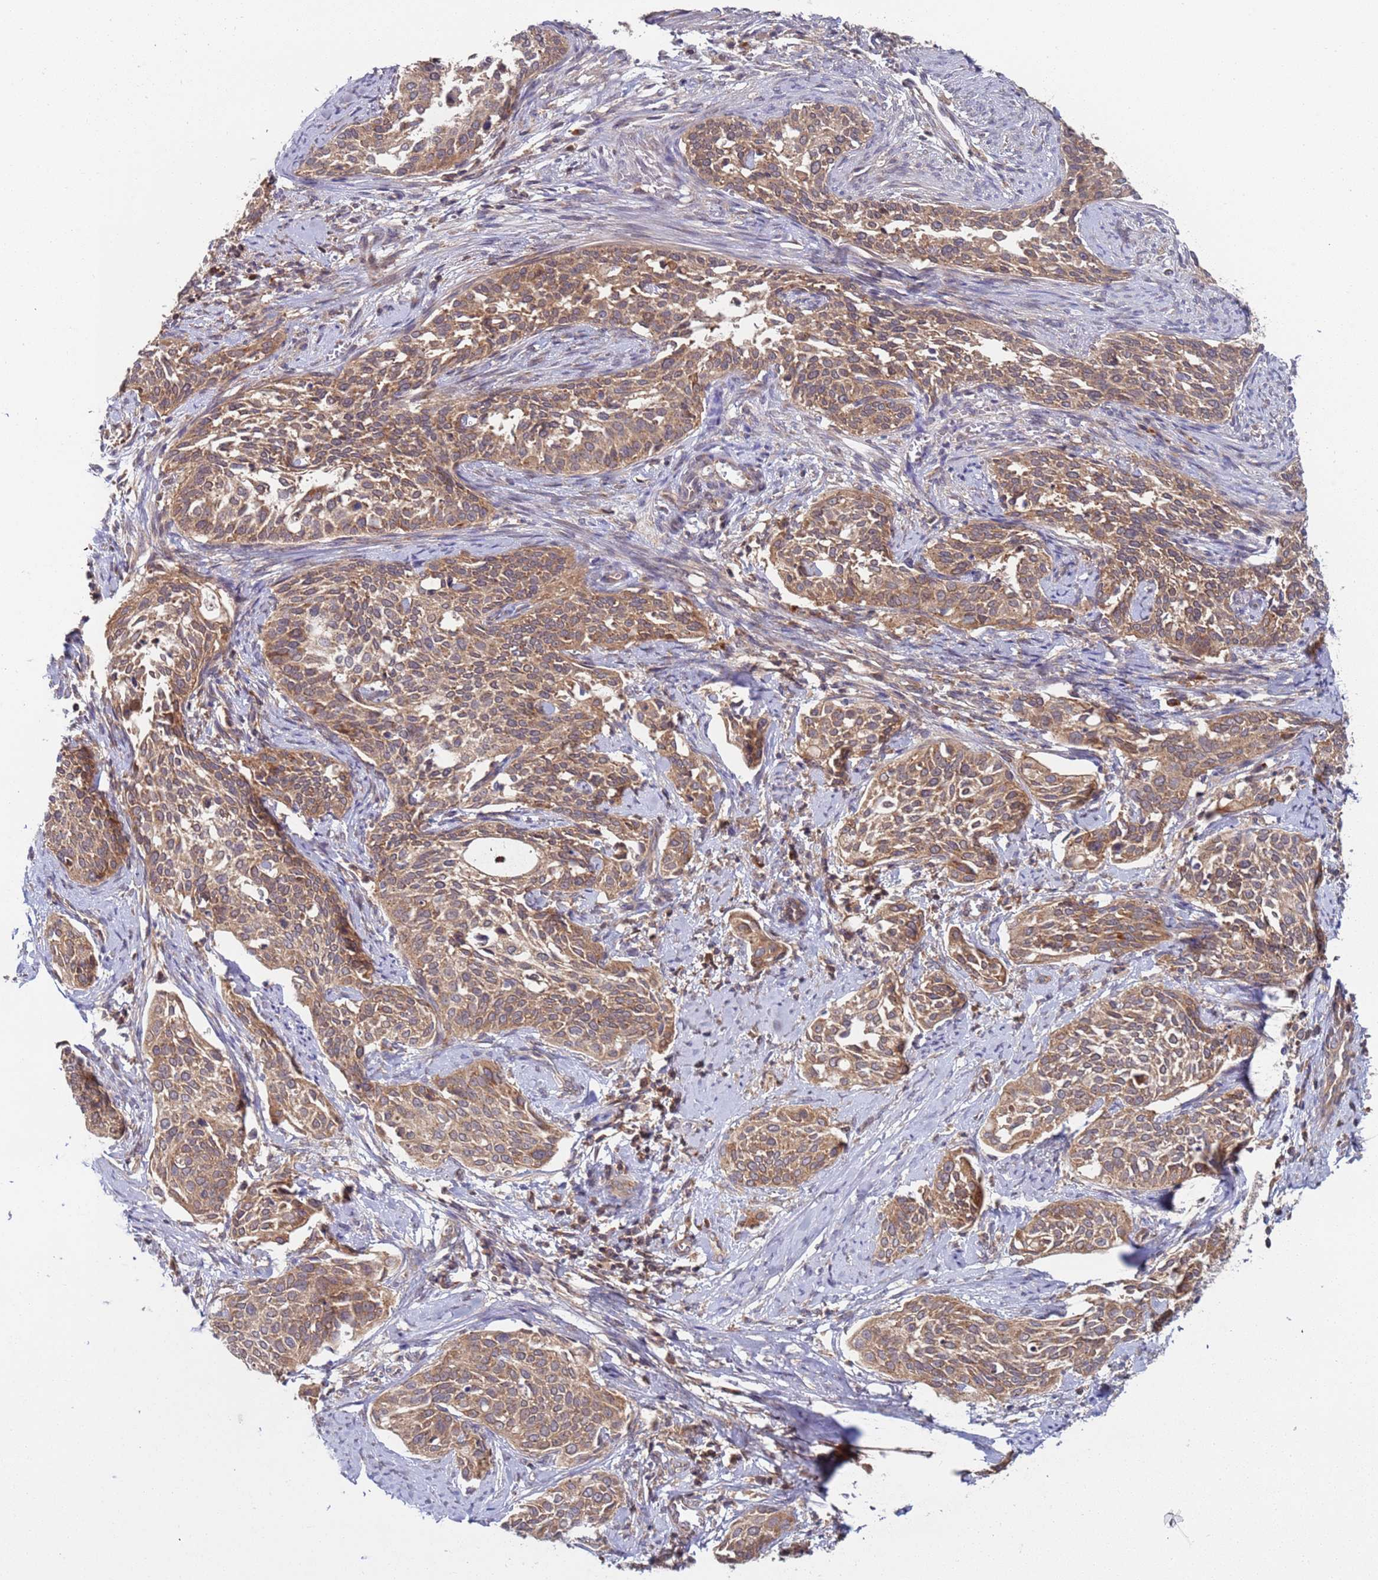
{"staining": {"intensity": "moderate", "quantity": ">75%", "location": "cytoplasmic/membranous"}, "tissue": "cervical cancer", "cell_type": "Tumor cells", "image_type": "cancer", "snomed": [{"axis": "morphology", "description": "Squamous cell carcinoma, NOS"}, {"axis": "topography", "description": "Cervix"}], "caption": "Tumor cells display moderate cytoplasmic/membranous expression in approximately >75% of cells in squamous cell carcinoma (cervical). (DAB = brown stain, brightfield microscopy at high magnification).", "gene": "OR5A2", "patient": {"sex": "female", "age": 44}}